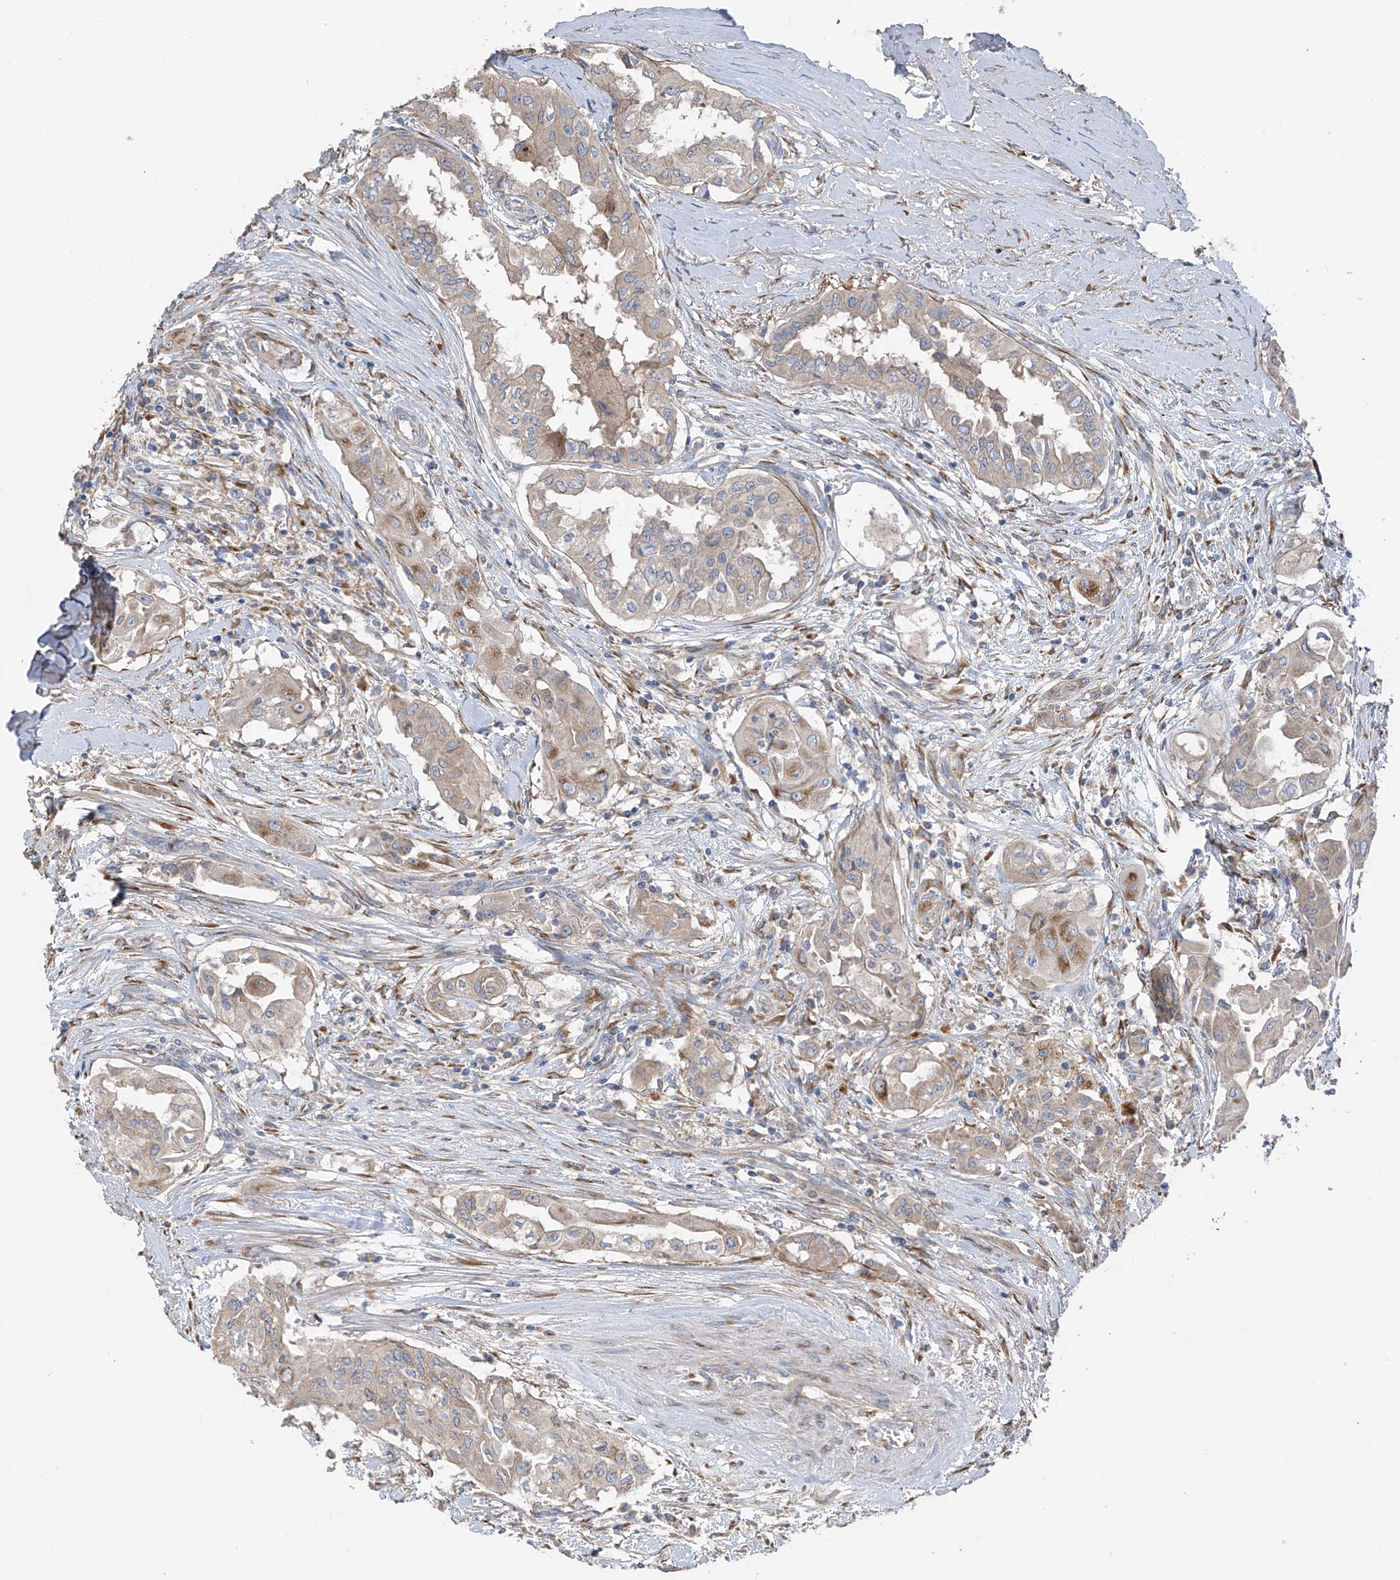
{"staining": {"intensity": "moderate", "quantity": "<25%", "location": "cytoplasmic/membranous"}, "tissue": "thyroid cancer", "cell_type": "Tumor cells", "image_type": "cancer", "snomed": [{"axis": "morphology", "description": "Papillary adenocarcinoma, NOS"}, {"axis": "topography", "description": "Thyroid gland"}], "caption": "Thyroid cancer stained with a brown dye displays moderate cytoplasmic/membranous positive expression in about <25% of tumor cells.", "gene": "GALNTL6", "patient": {"sex": "female", "age": 59}}